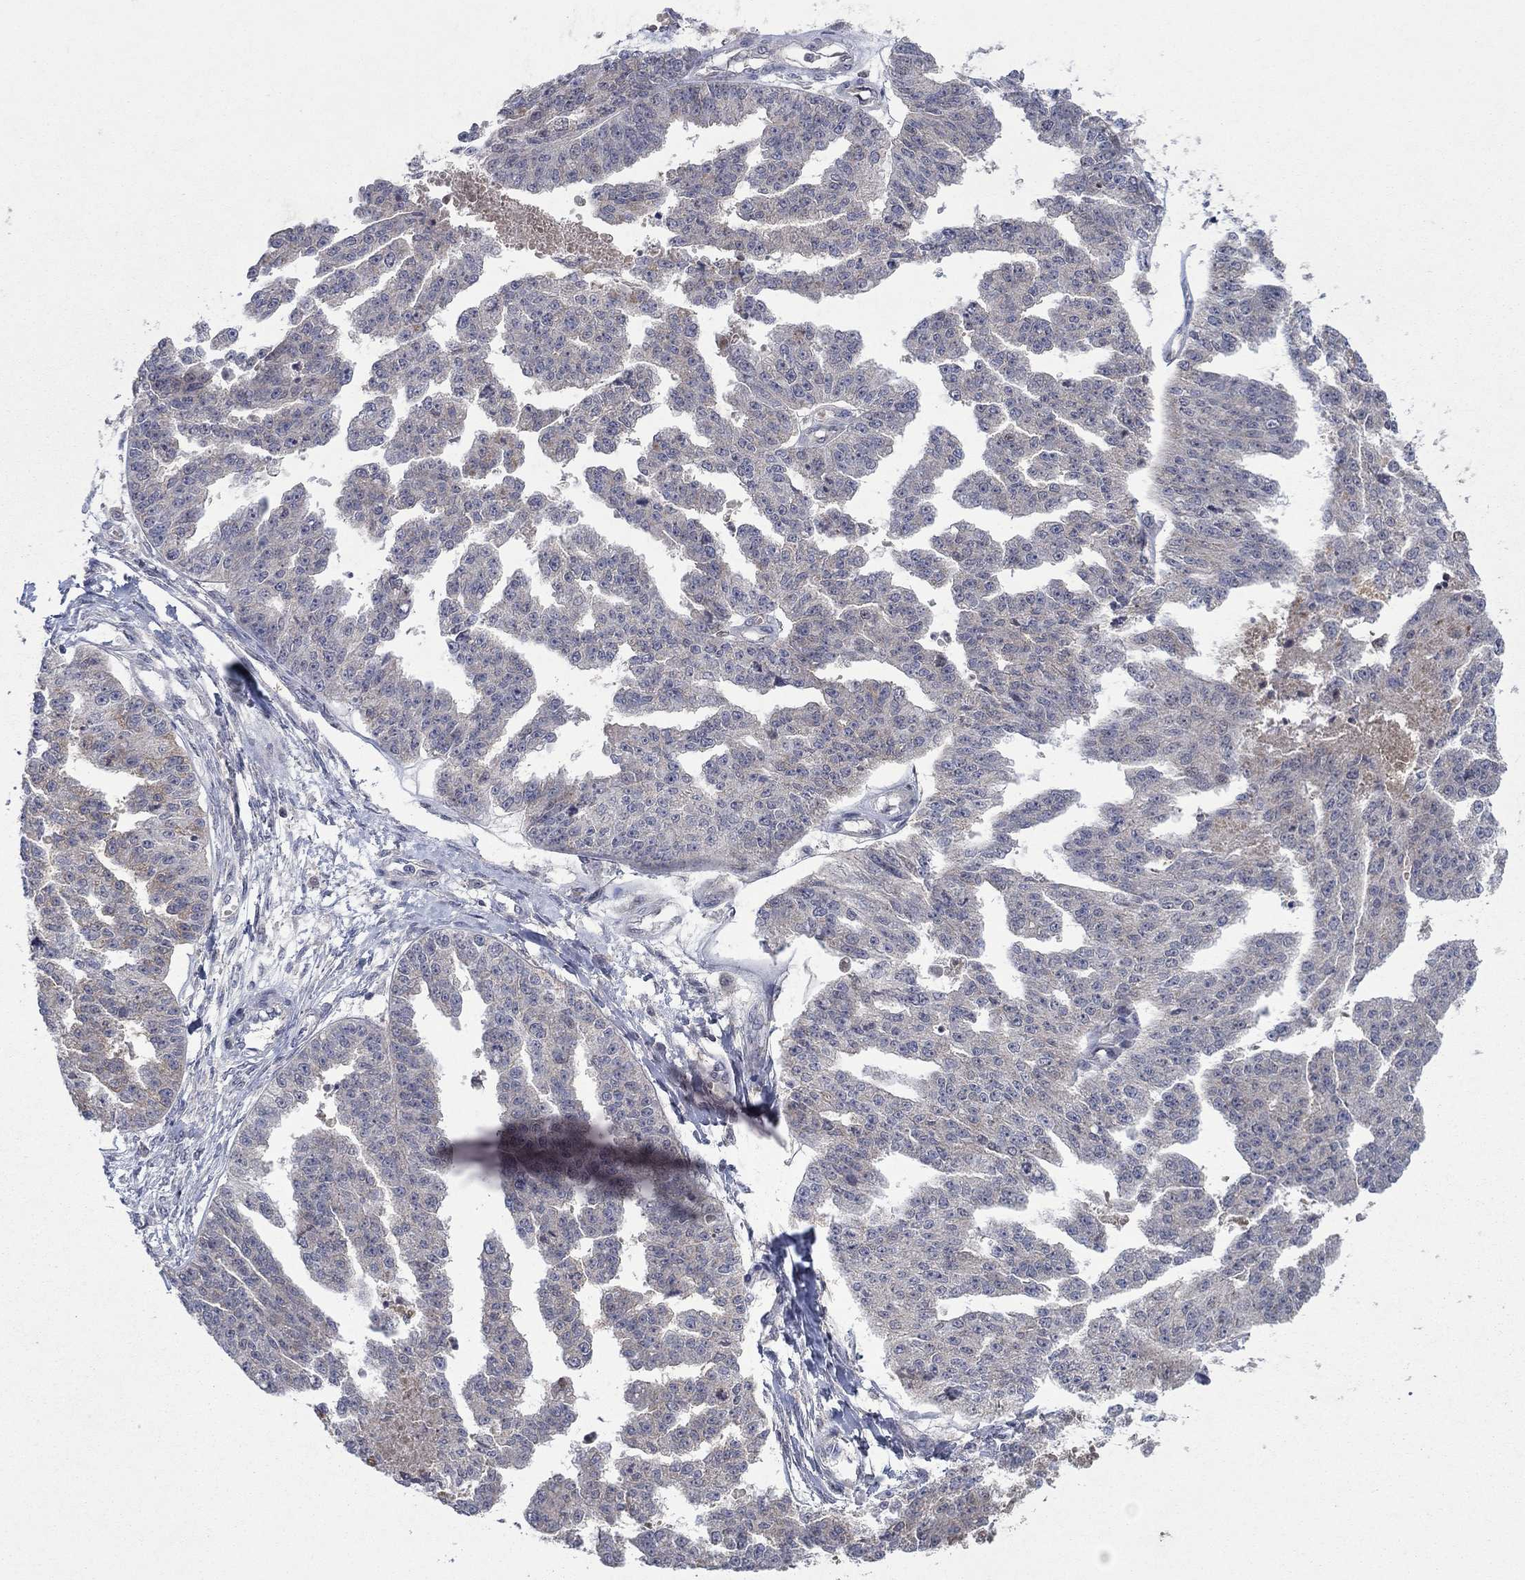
{"staining": {"intensity": "negative", "quantity": "none", "location": "none"}, "tissue": "ovarian cancer", "cell_type": "Tumor cells", "image_type": "cancer", "snomed": [{"axis": "morphology", "description": "Cystadenocarcinoma, serous, NOS"}, {"axis": "topography", "description": "Ovary"}], "caption": "The IHC image has no significant expression in tumor cells of serous cystadenocarcinoma (ovarian) tissue.", "gene": "IL4", "patient": {"sex": "female", "age": 58}}